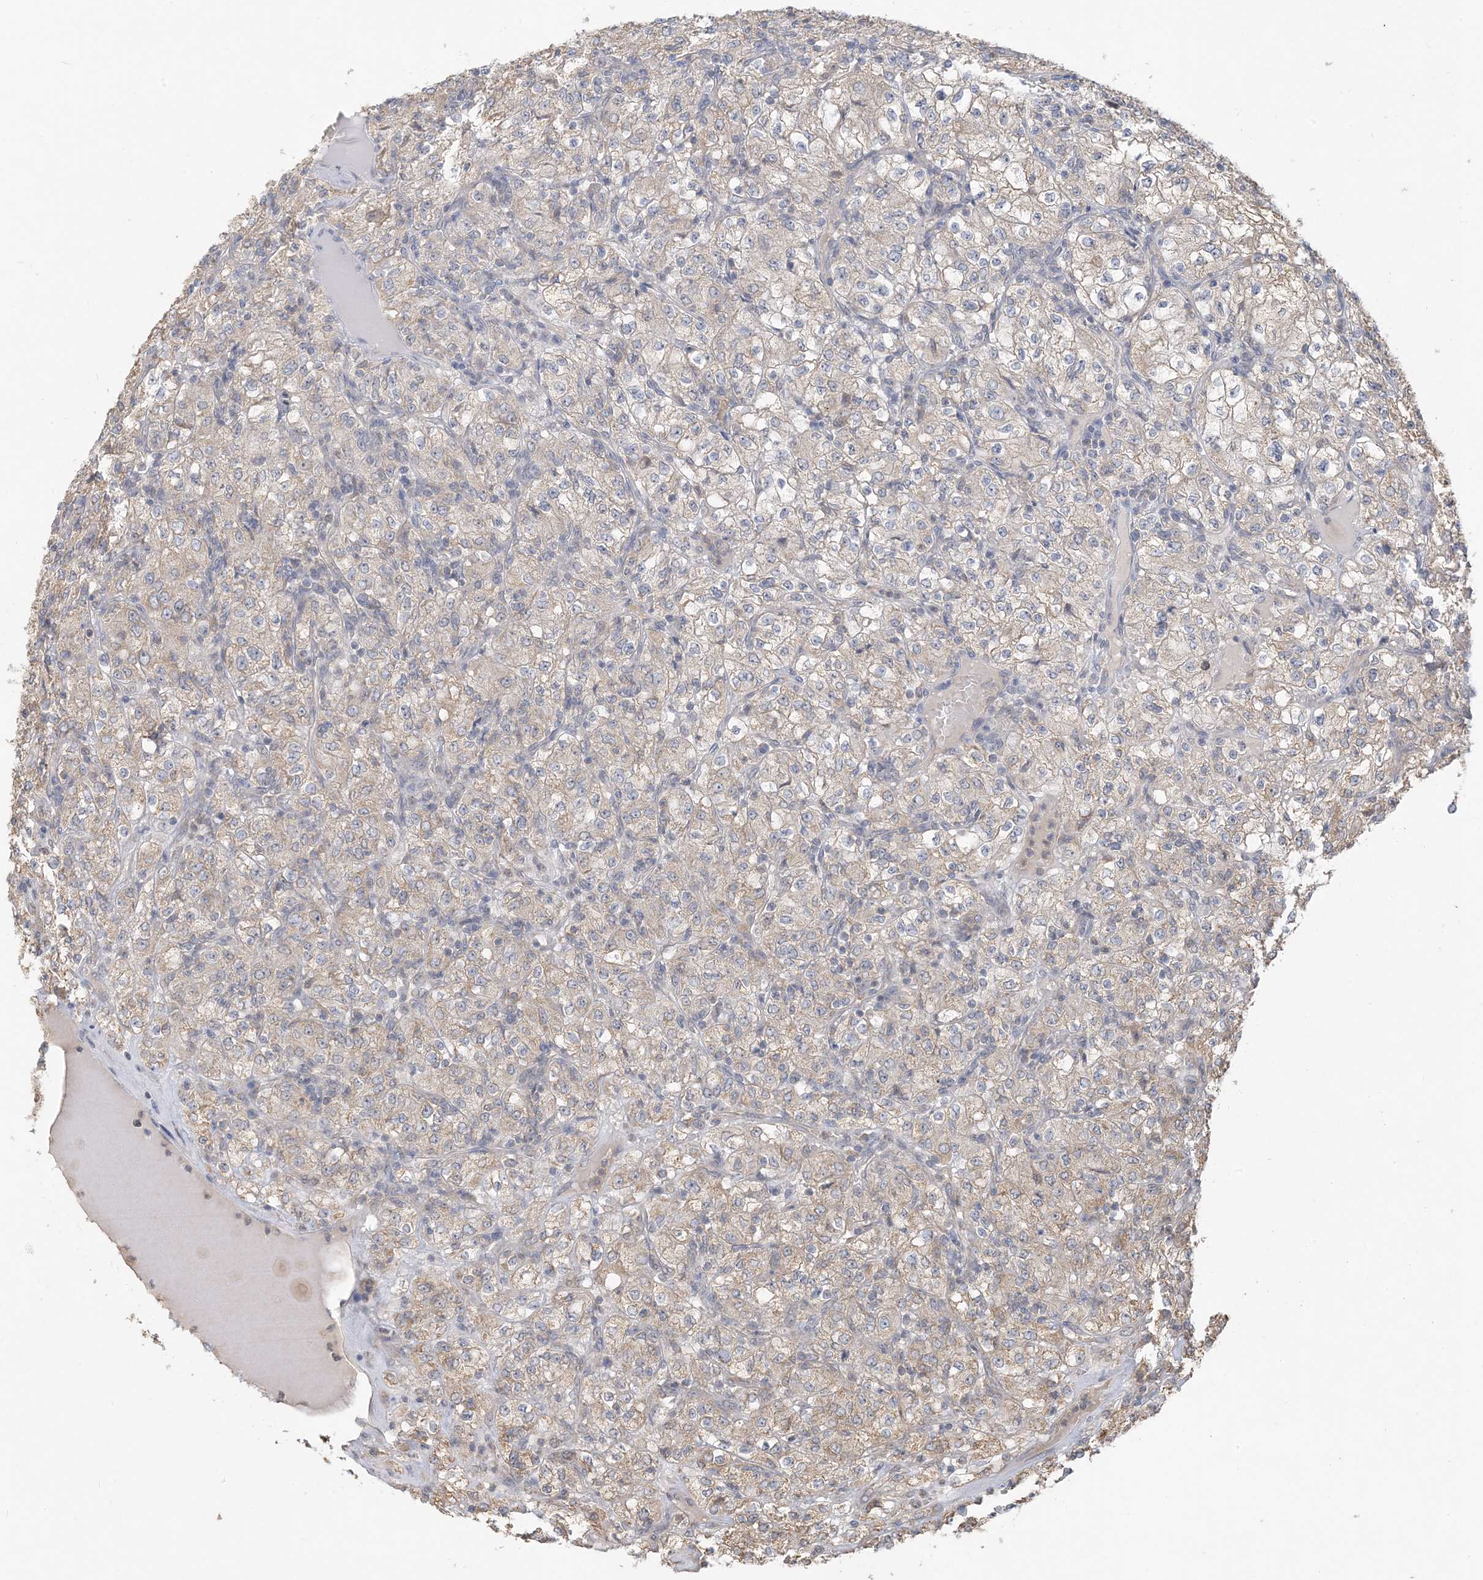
{"staining": {"intensity": "moderate", "quantity": "25%-75%", "location": "cytoplasmic/membranous"}, "tissue": "renal cancer", "cell_type": "Tumor cells", "image_type": "cancer", "snomed": [{"axis": "morphology", "description": "Normal tissue, NOS"}, {"axis": "morphology", "description": "Adenocarcinoma, NOS"}, {"axis": "topography", "description": "Kidney"}], "caption": "This is a micrograph of IHC staining of renal cancer, which shows moderate expression in the cytoplasmic/membranous of tumor cells.", "gene": "MCOLN1", "patient": {"sex": "female", "age": 72}}